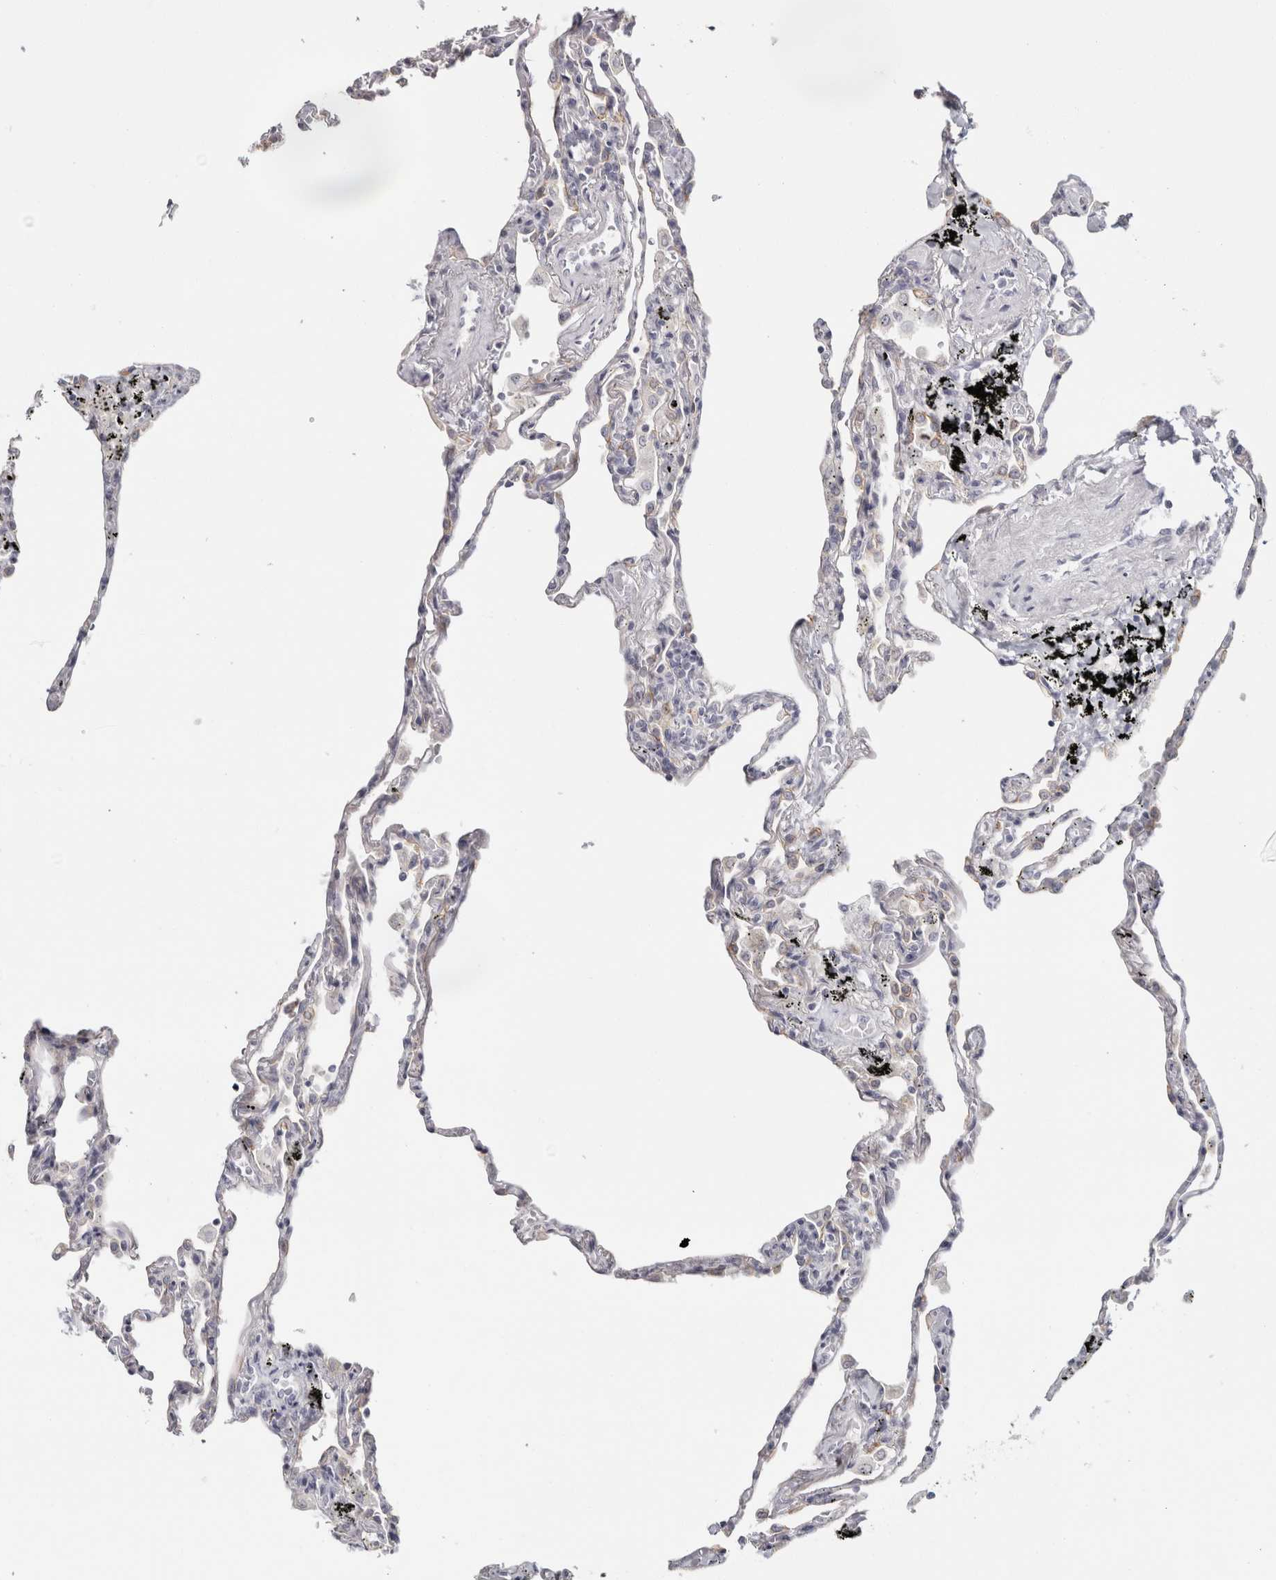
{"staining": {"intensity": "negative", "quantity": "none", "location": "none"}, "tissue": "lung", "cell_type": "Alveolar cells", "image_type": "normal", "snomed": [{"axis": "morphology", "description": "Normal tissue, NOS"}, {"axis": "topography", "description": "Lung"}], "caption": "Protein analysis of benign lung exhibits no significant positivity in alveolar cells.", "gene": "RPH3AL", "patient": {"sex": "male", "age": 59}}